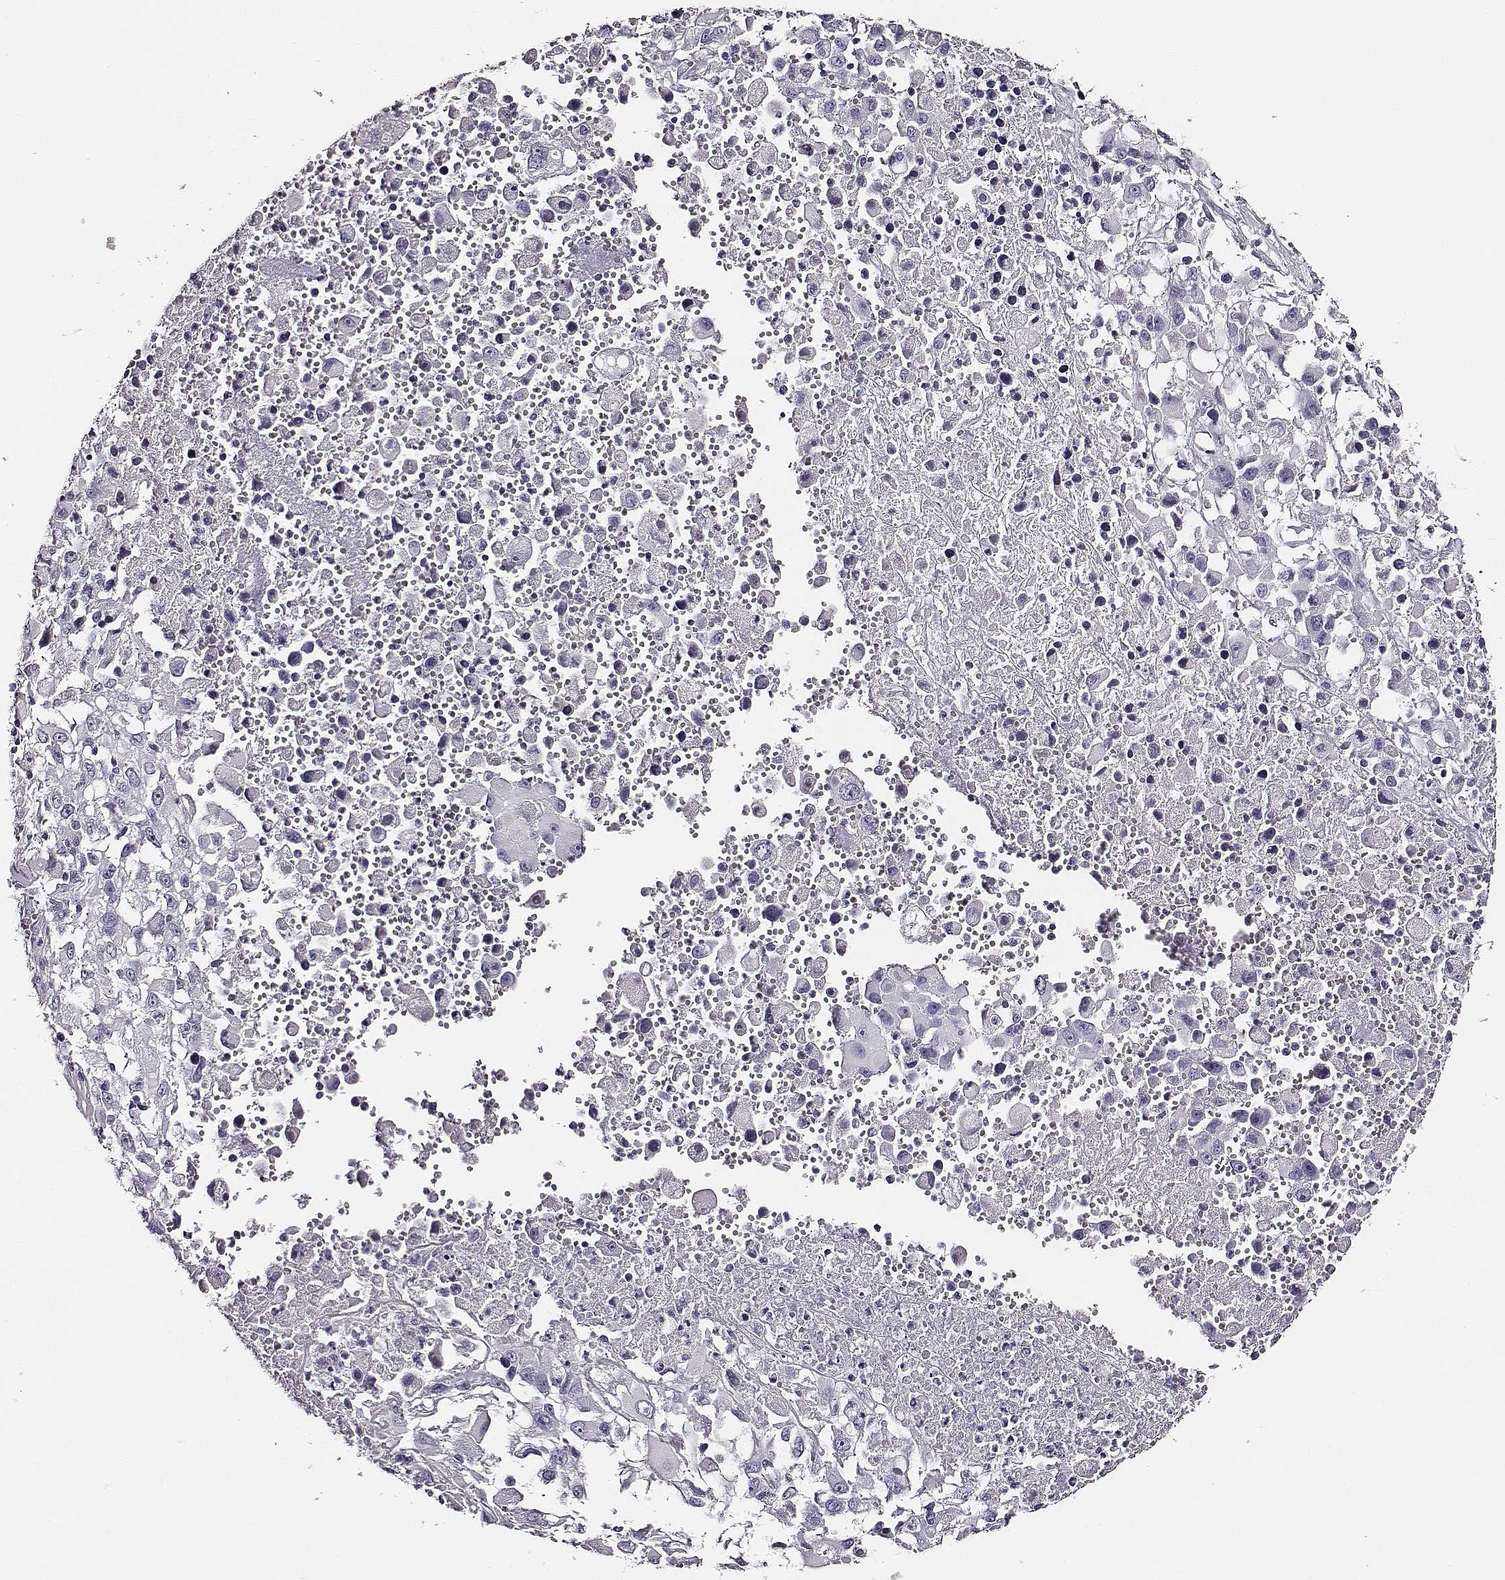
{"staining": {"intensity": "negative", "quantity": "none", "location": "none"}, "tissue": "melanoma", "cell_type": "Tumor cells", "image_type": "cancer", "snomed": [{"axis": "morphology", "description": "Malignant melanoma, Metastatic site"}, {"axis": "topography", "description": "Soft tissue"}], "caption": "Image shows no protein expression in tumor cells of melanoma tissue.", "gene": "DPEP1", "patient": {"sex": "male", "age": 50}}